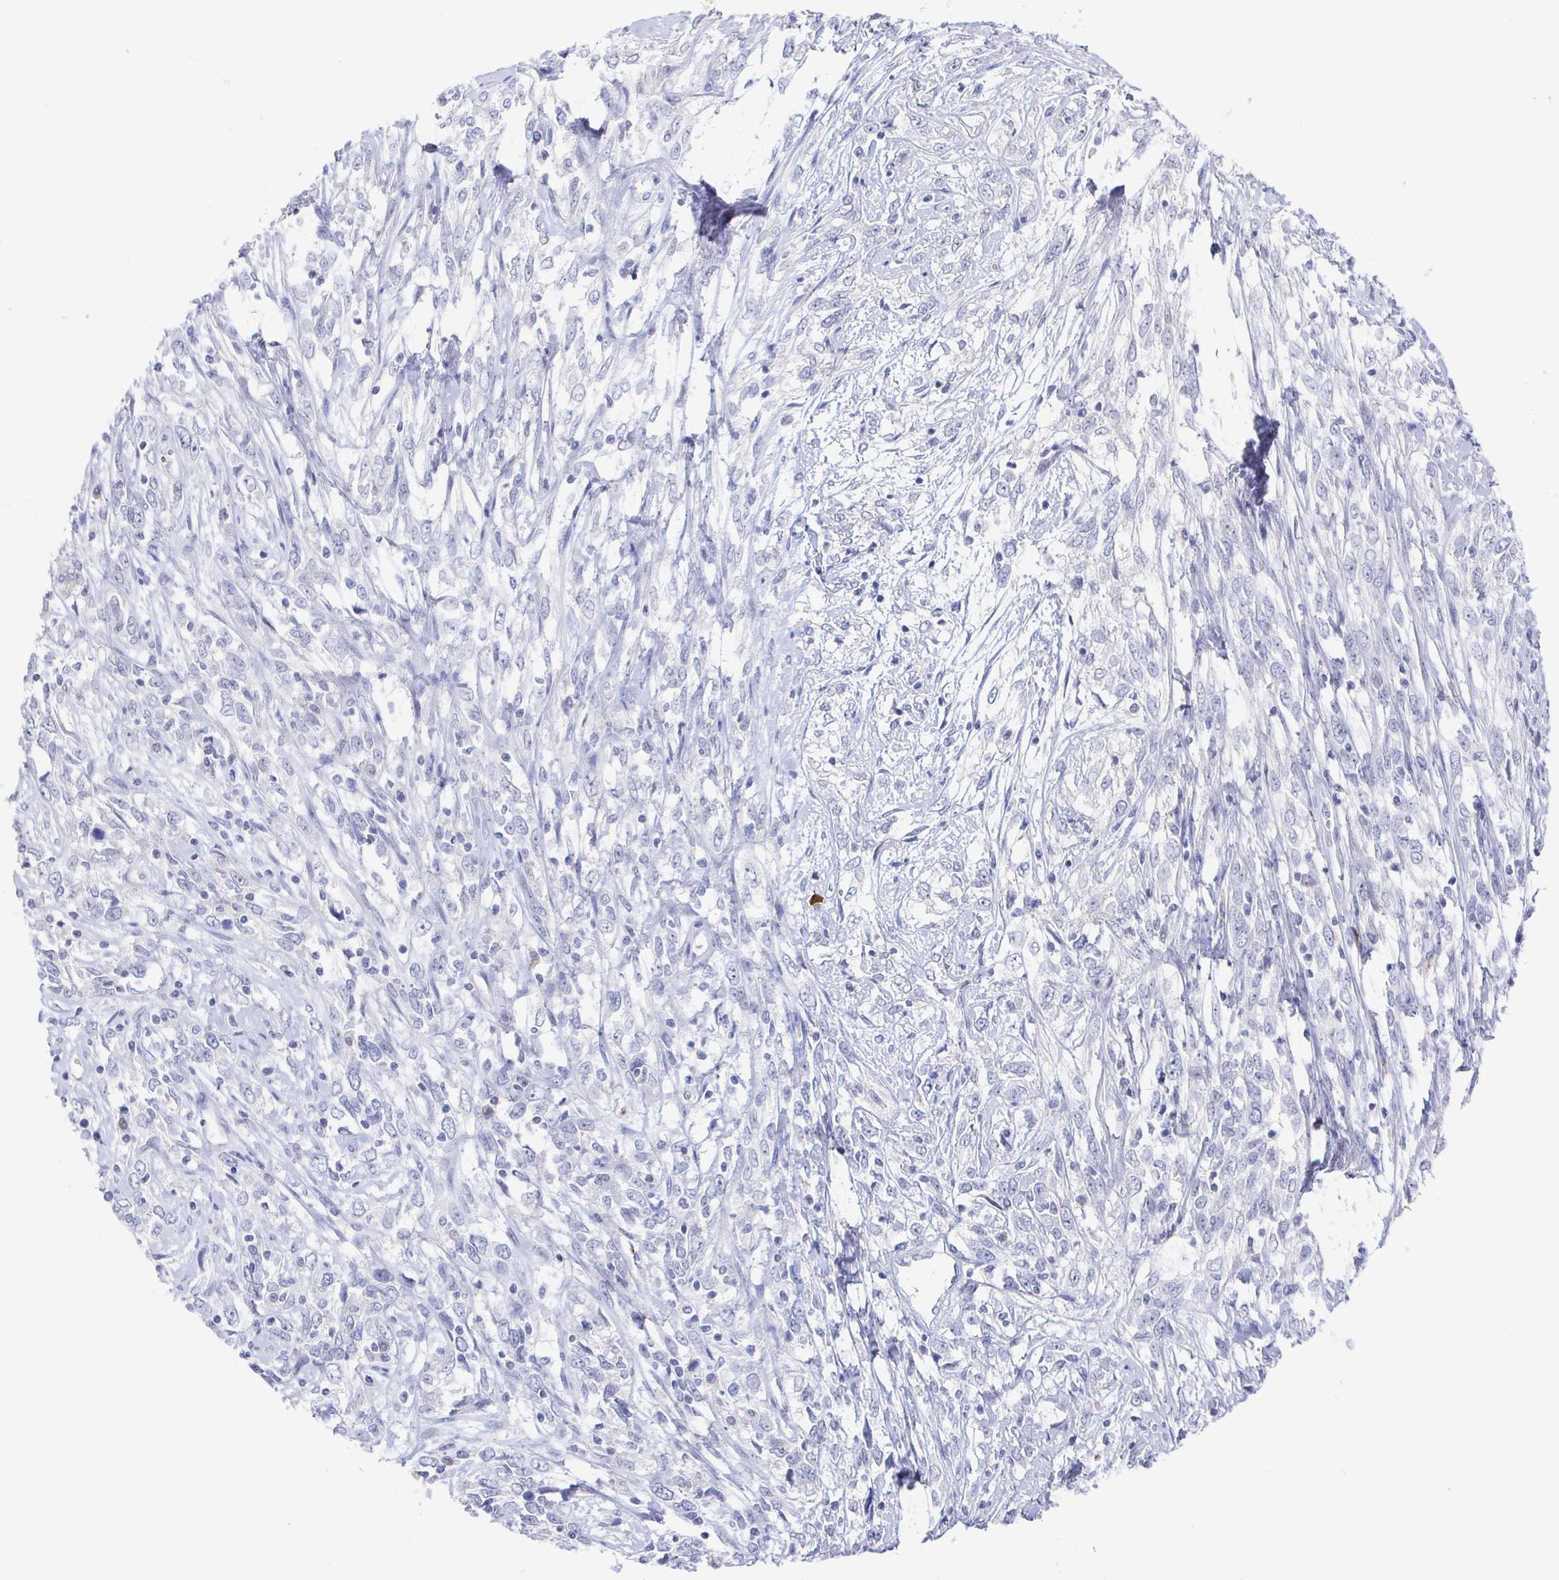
{"staining": {"intensity": "negative", "quantity": "none", "location": "none"}, "tissue": "cervical cancer", "cell_type": "Tumor cells", "image_type": "cancer", "snomed": [{"axis": "morphology", "description": "Adenocarcinoma, NOS"}, {"axis": "topography", "description": "Cervix"}], "caption": "Immunohistochemical staining of human adenocarcinoma (cervical) shows no significant staining in tumor cells. The staining was performed using DAB to visualize the protein expression in brown, while the nuclei were stained in blue with hematoxylin (Magnification: 20x).", "gene": "LRRC23", "patient": {"sex": "female", "age": 40}}